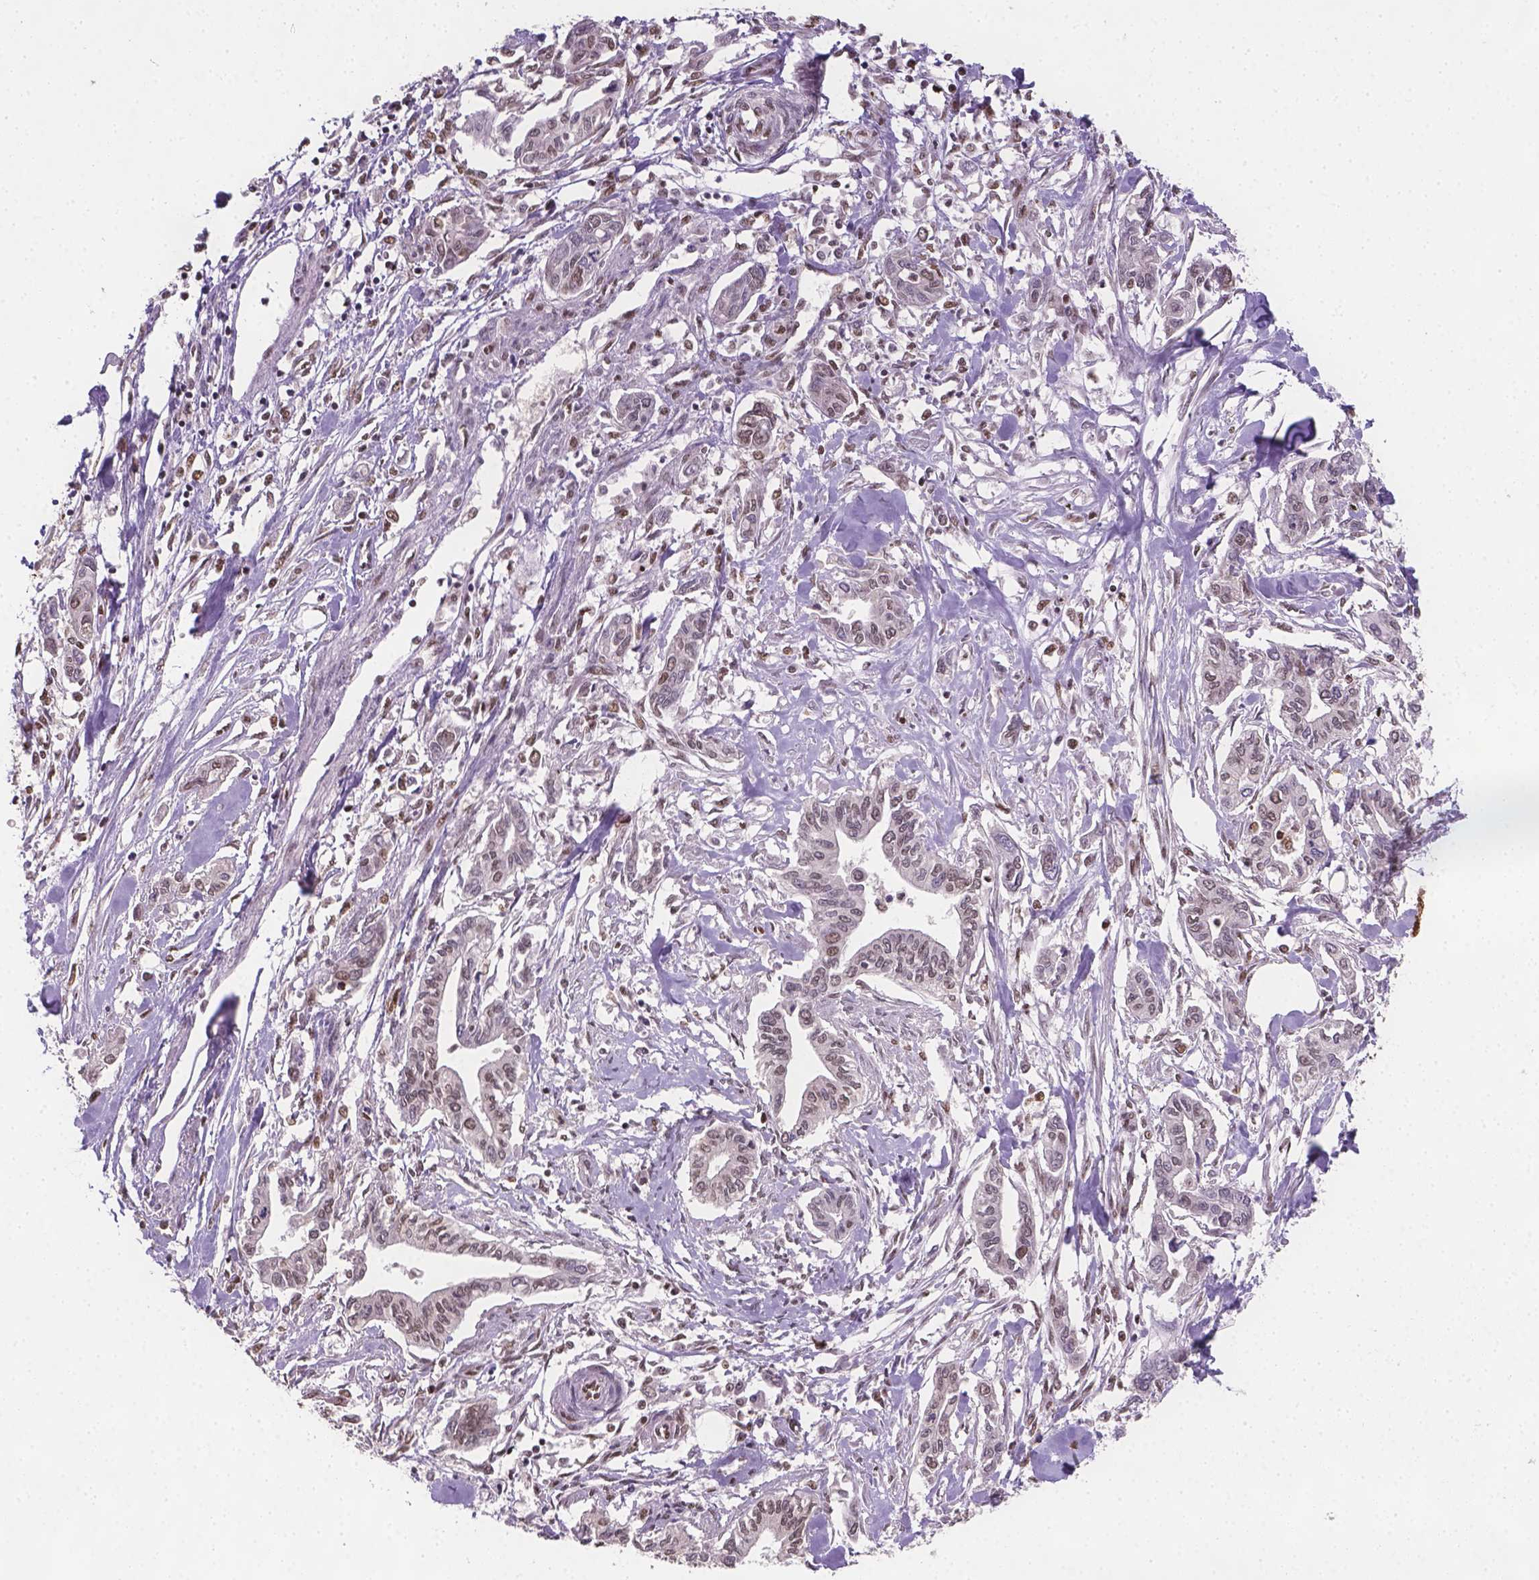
{"staining": {"intensity": "weak", "quantity": "25%-75%", "location": "nuclear"}, "tissue": "pancreatic cancer", "cell_type": "Tumor cells", "image_type": "cancer", "snomed": [{"axis": "morphology", "description": "Adenocarcinoma, NOS"}, {"axis": "topography", "description": "Pancreas"}], "caption": "This image demonstrates immunohistochemistry (IHC) staining of human pancreatic cancer (adenocarcinoma), with low weak nuclear expression in approximately 25%-75% of tumor cells.", "gene": "FANCE", "patient": {"sex": "male", "age": 60}}